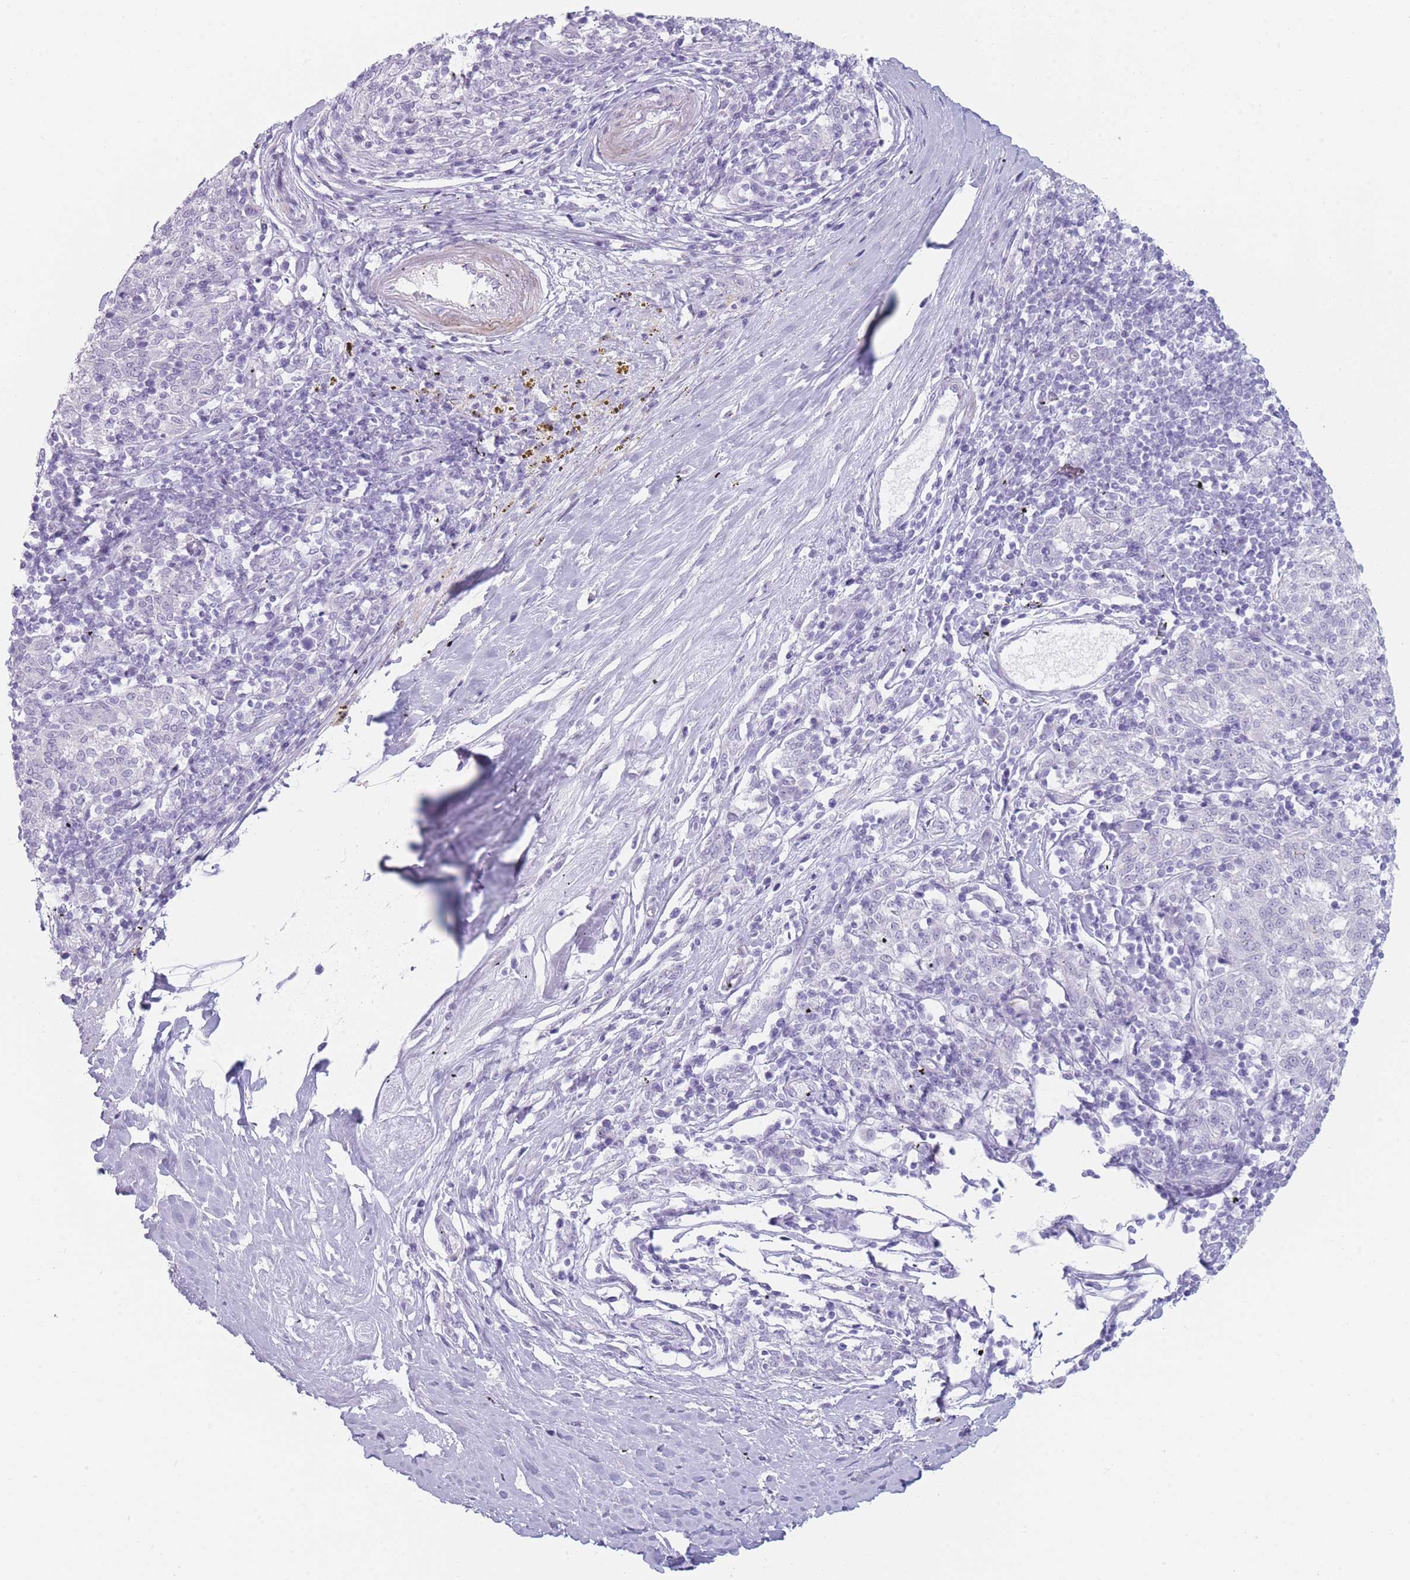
{"staining": {"intensity": "negative", "quantity": "none", "location": "none"}, "tissue": "melanoma", "cell_type": "Tumor cells", "image_type": "cancer", "snomed": [{"axis": "morphology", "description": "Malignant melanoma, NOS"}, {"axis": "topography", "description": "Skin"}], "caption": "There is no significant positivity in tumor cells of malignant melanoma. (Brightfield microscopy of DAB immunohistochemistry at high magnification).", "gene": "IFNA6", "patient": {"sex": "female", "age": 72}}